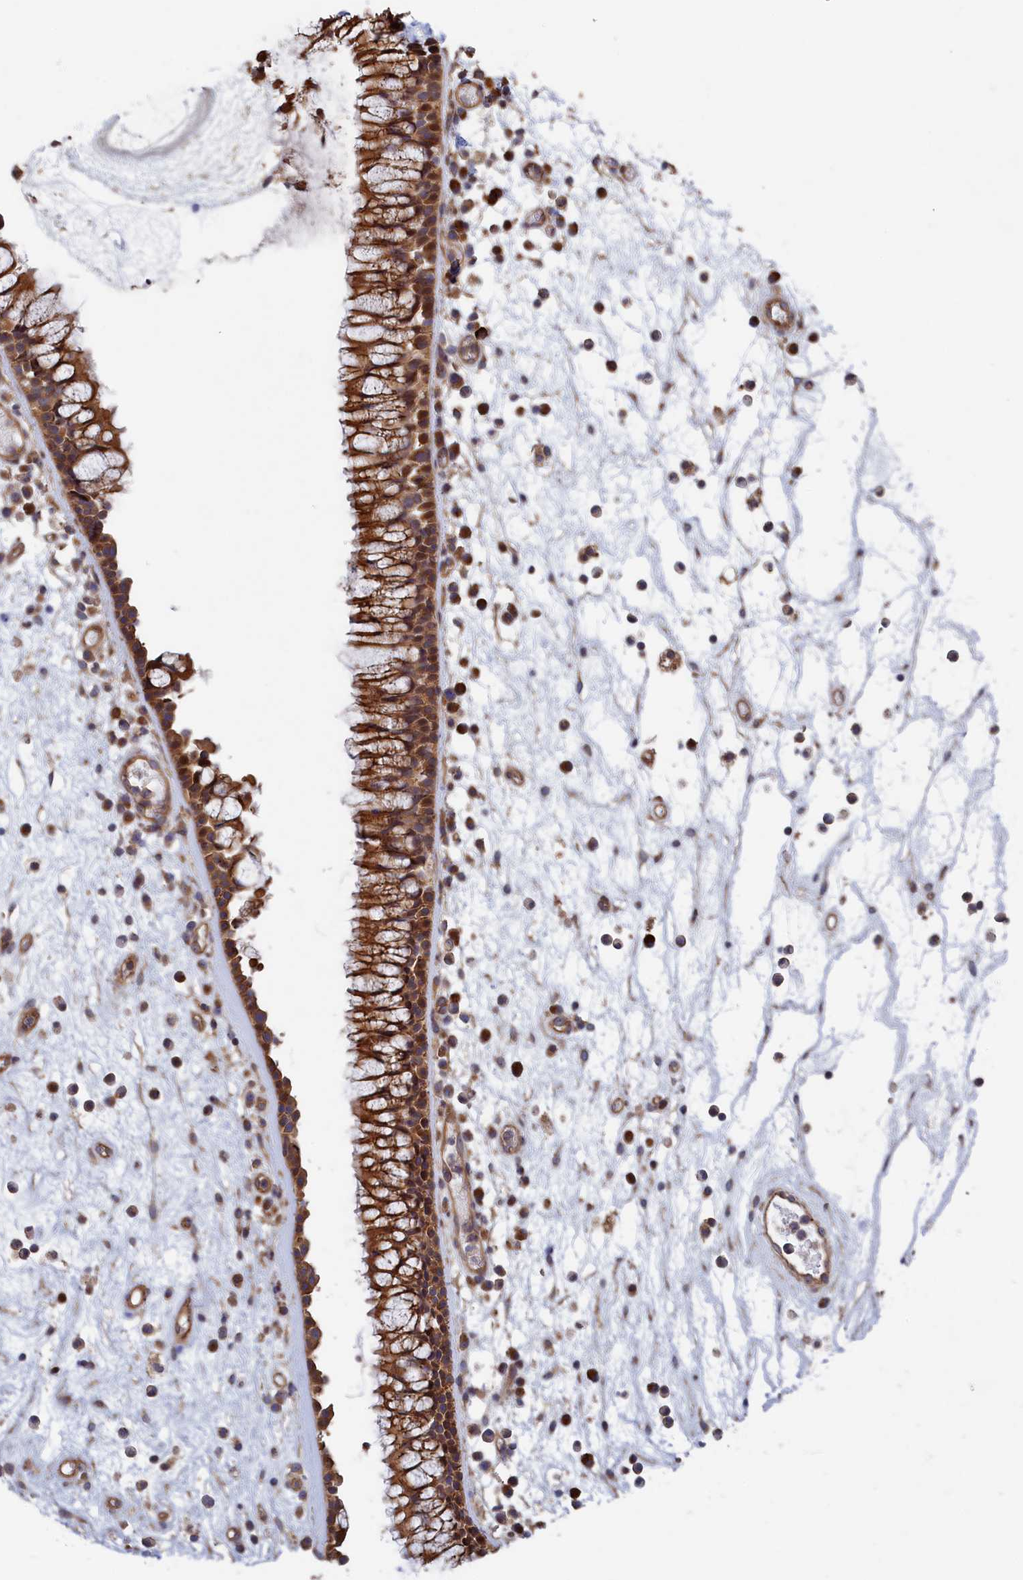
{"staining": {"intensity": "moderate", "quantity": ">75%", "location": "cytoplasmic/membranous"}, "tissue": "nasopharynx", "cell_type": "Respiratory epithelial cells", "image_type": "normal", "snomed": [{"axis": "morphology", "description": "Normal tissue, NOS"}, {"axis": "morphology", "description": "Inflammation, NOS"}, {"axis": "morphology", "description": "Malignant melanoma, Metastatic site"}, {"axis": "topography", "description": "Nasopharynx"}], "caption": "Immunohistochemistry (IHC) staining of benign nasopharynx, which displays medium levels of moderate cytoplasmic/membranous expression in approximately >75% of respiratory epithelial cells indicating moderate cytoplasmic/membranous protein expression. The staining was performed using DAB (3,3'-diaminobenzidine) (brown) for protein detection and nuclei were counterstained in hematoxylin (blue).", "gene": "RILPL1", "patient": {"sex": "male", "age": 70}}